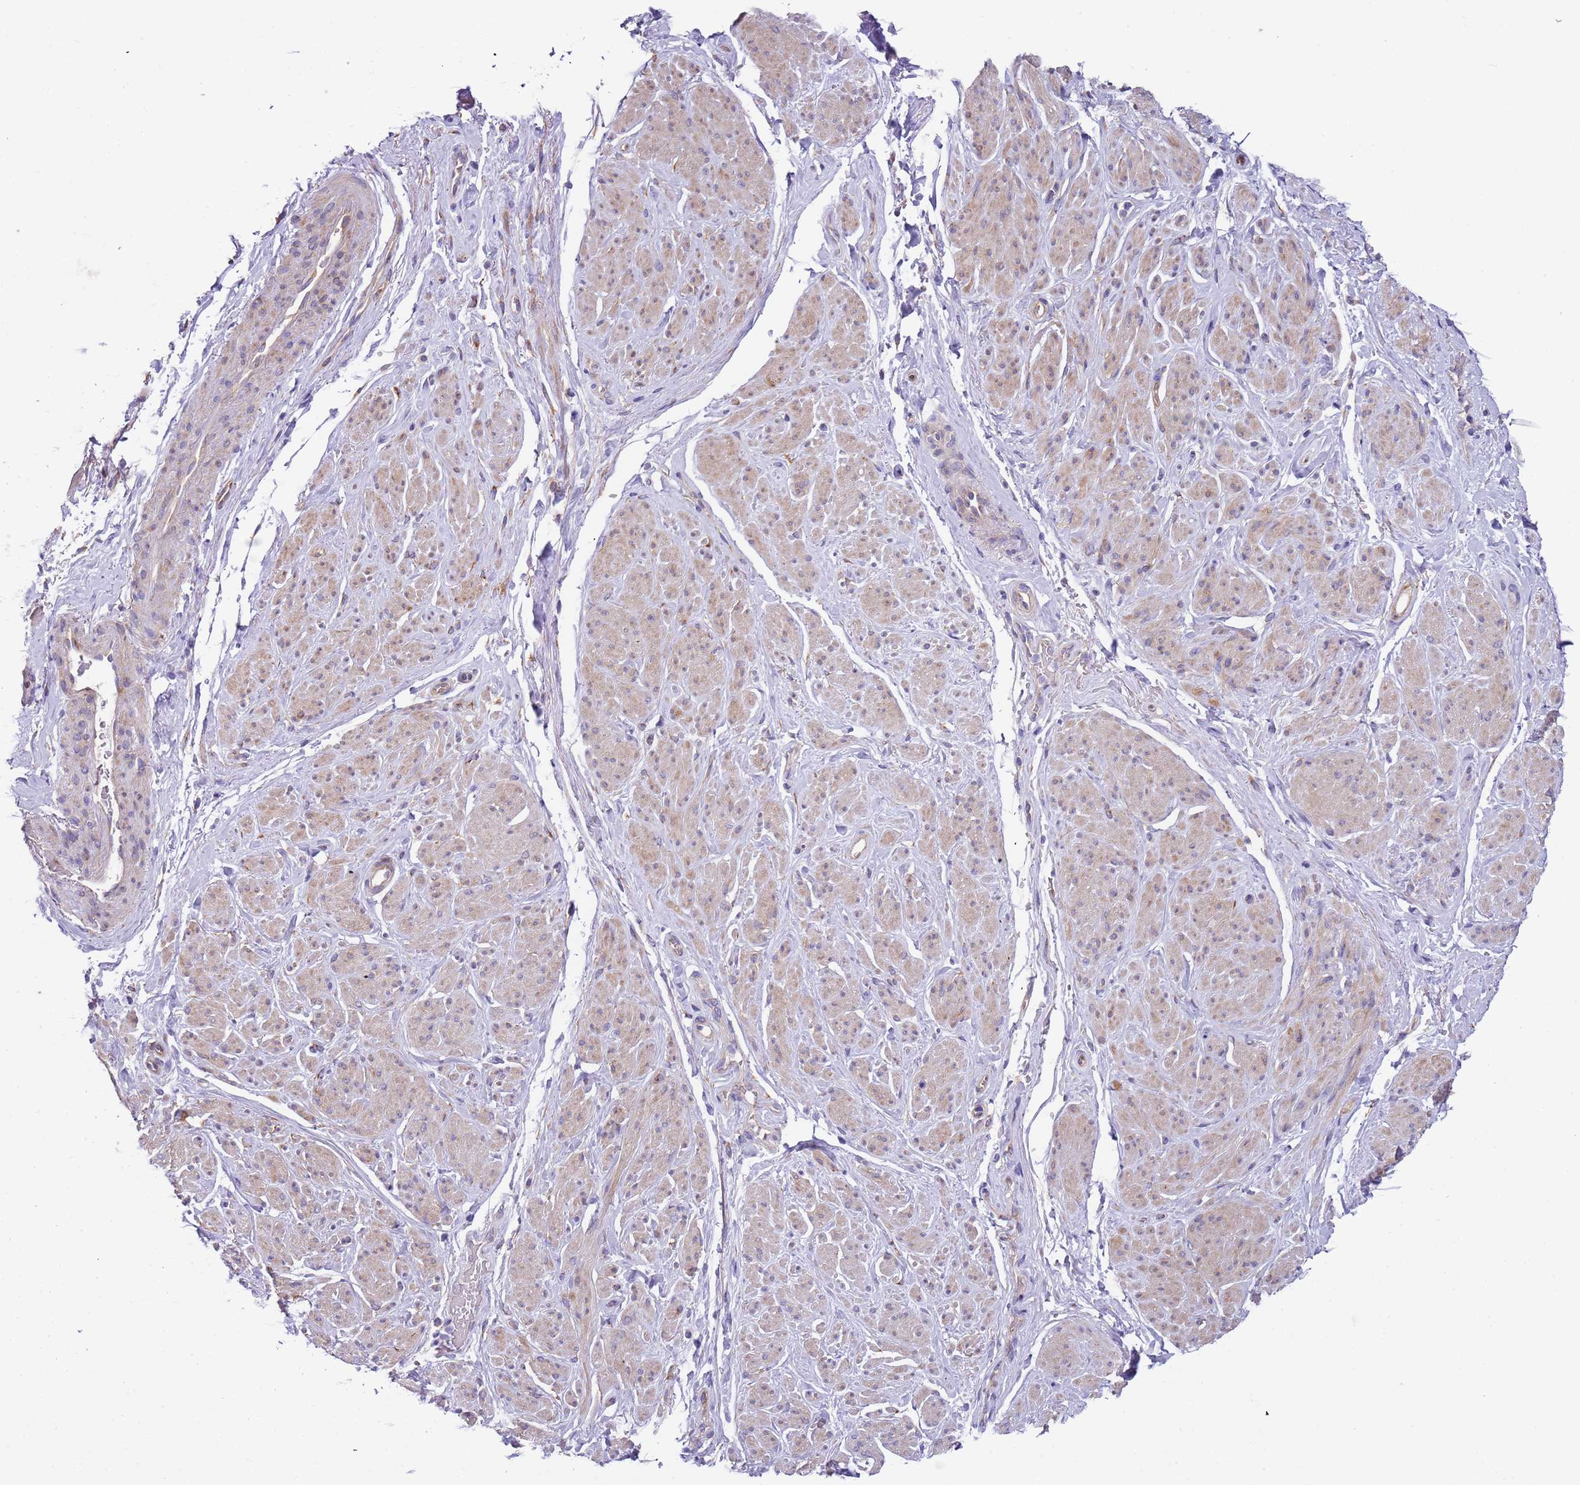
{"staining": {"intensity": "weak", "quantity": "25%-75%", "location": "cytoplasmic/membranous"}, "tissue": "smooth muscle", "cell_type": "Smooth muscle cells", "image_type": "normal", "snomed": [{"axis": "morphology", "description": "Normal tissue, NOS"}, {"axis": "topography", "description": "Smooth muscle"}, {"axis": "topography", "description": "Peripheral nerve tissue"}], "caption": "DAB immunohistochemical staining of benign human smooth muscle displays weak cytoplasmic/membranous protein positivity in approximately 25%-75% of smooth muscle cells. The staining was performed using DAB to visualize the protein expression in brown, while the nuclei were stained in blue with hematoxylin (Magnification: 20x).", "gene": "LAMB4", "patient": {"sex": "male", "age": 69}}